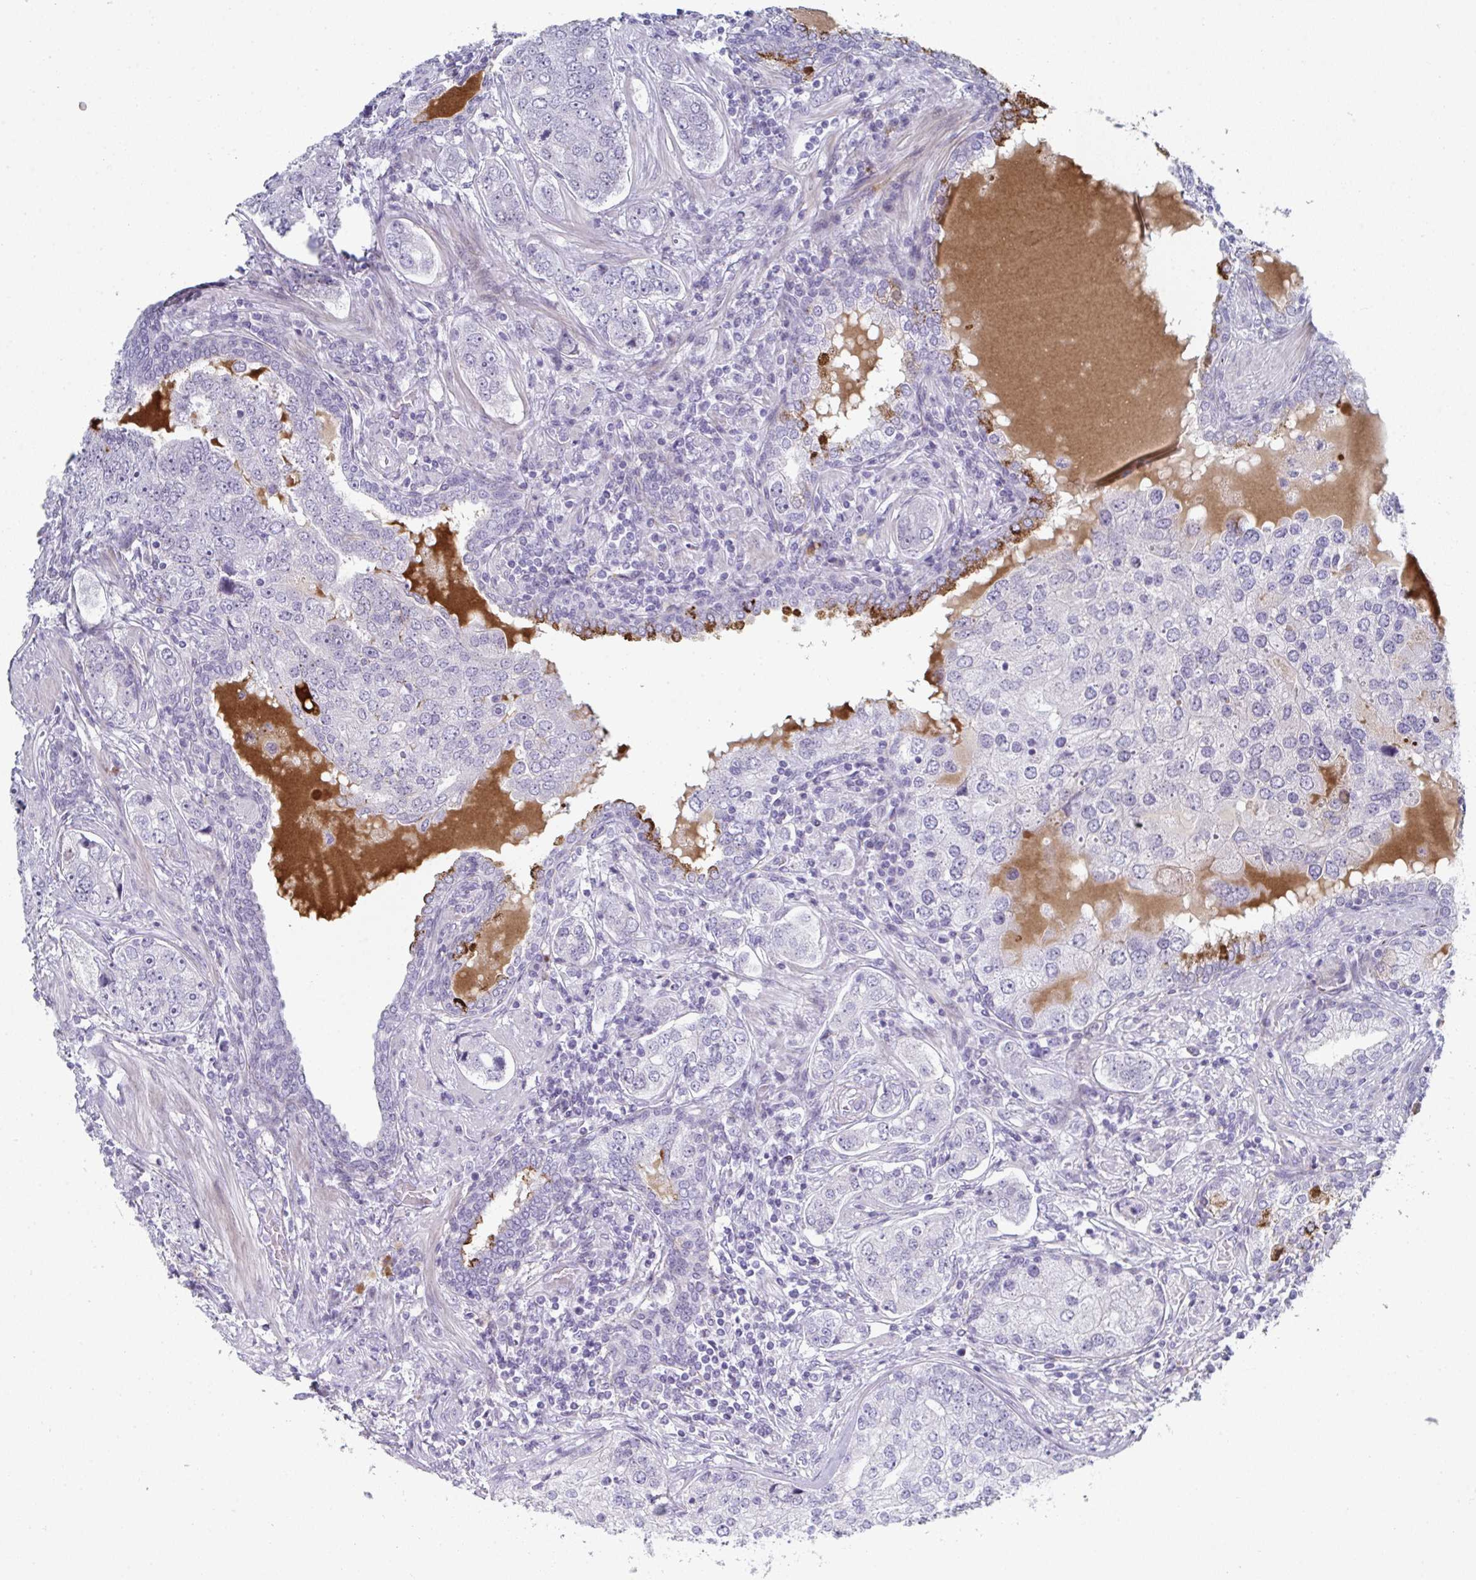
{"staining": {"intensity": "negative", "quantity": "none", "location": "none"}, "tissue": "prostate cancer", "cell_type": "Tumor cells", "image_type": "cancer", "snomed": [{"axis": "morphology", "description": "Adenocarcinoma, High grade"}, {"axis": "topography", "description": "Prostate"}], "caption": "Immunohistochemistry (IHC) of prostate cancer demonstrates no positivity in tumor cells.", "gene": "A1CF", "patient": {"sex": "male", "age": 60}}